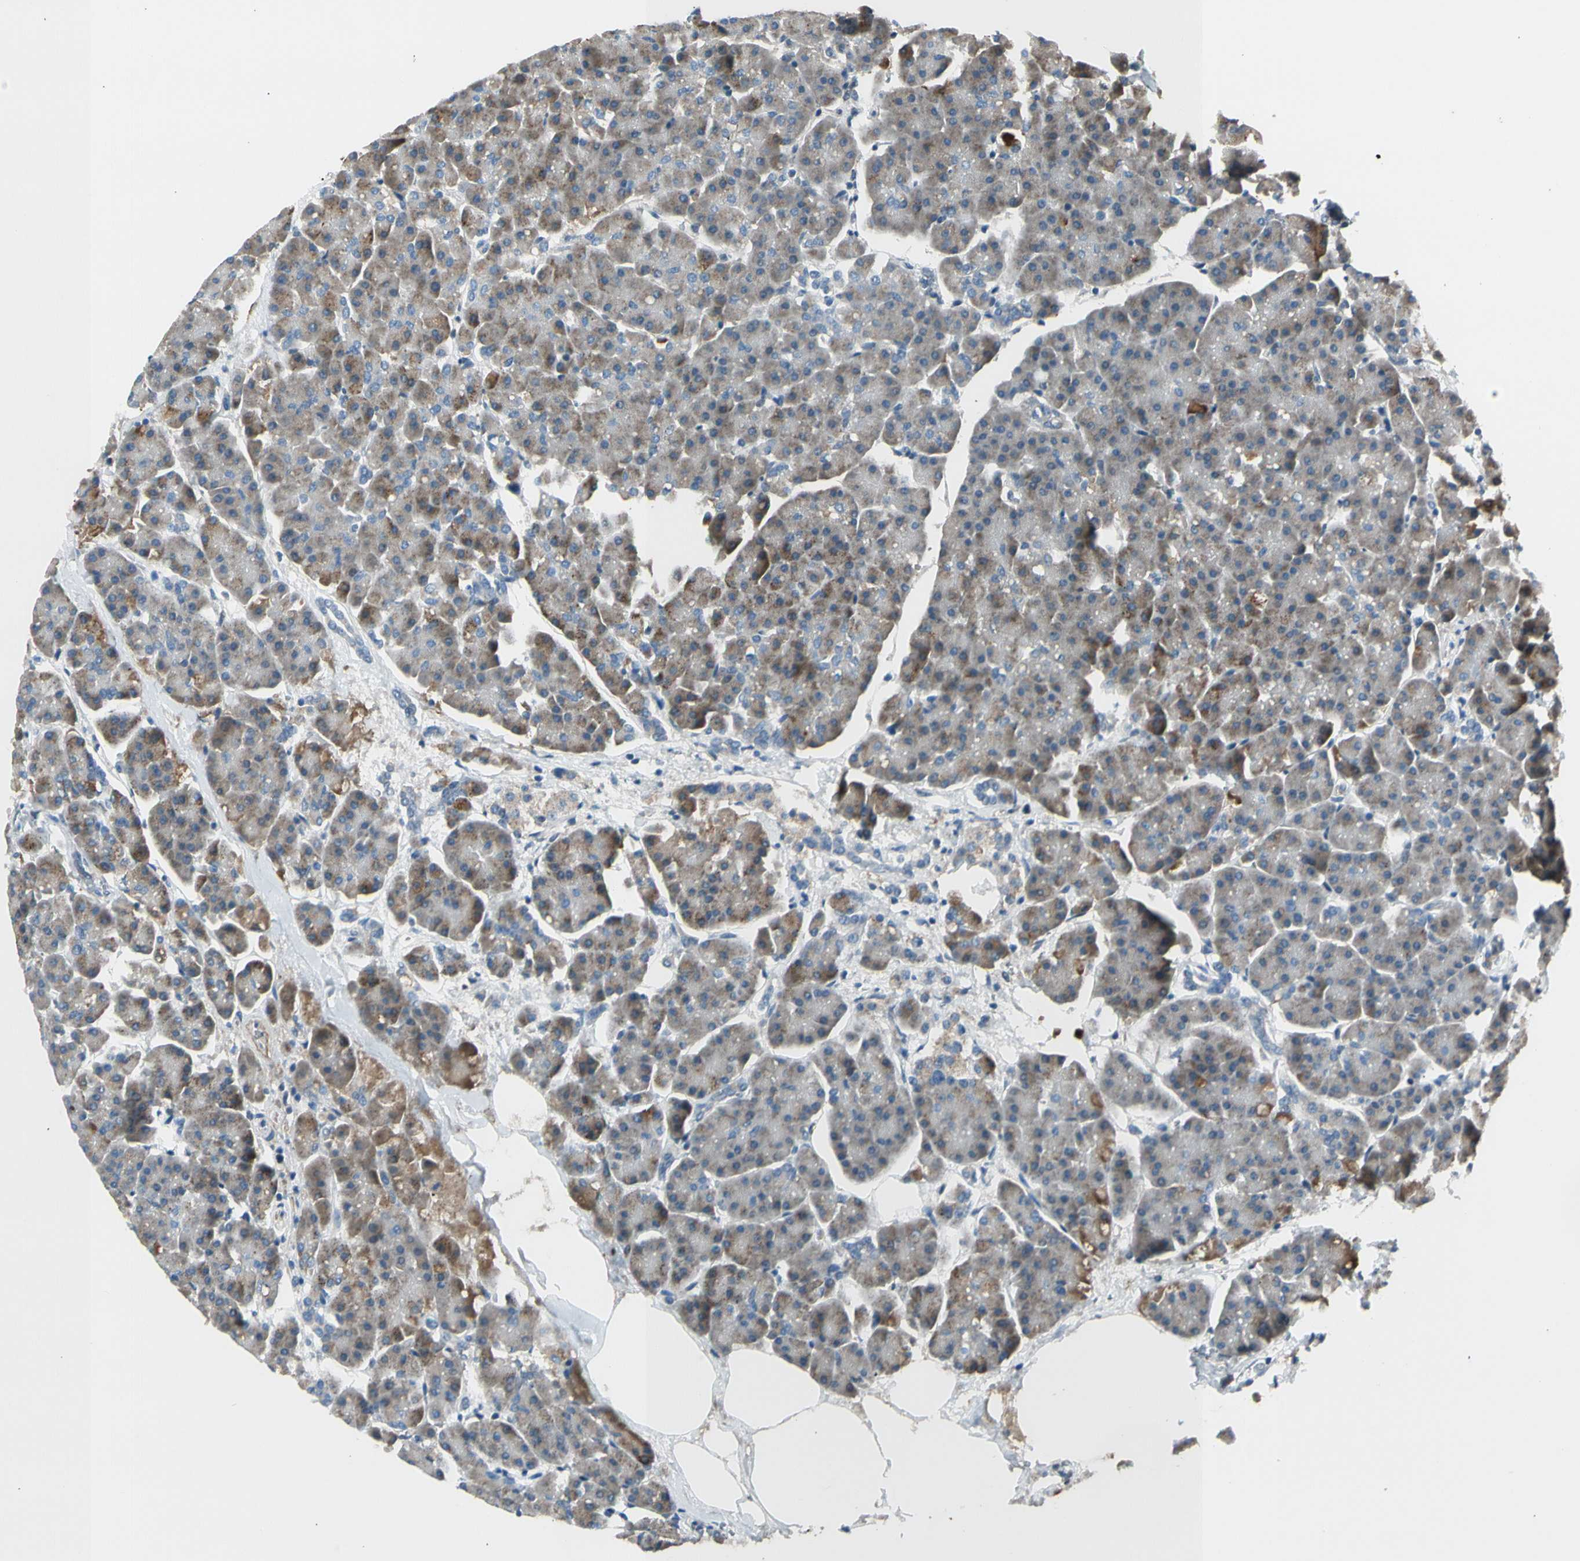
{"staining": {"intensity": "moderate", "quantity": ">75%", "location": "cytoplasmic/membranous"}, "tissue": "pancreas", "cell_type": "Exocrine glandular cells", "image_type": "normal", "snomed": [{"axis": "morphology", "description": "Normal tissue, NOS"}, {"axis": "topography", "description": "Pancreas"}], "caption": "Immunohistochemistry (IHC) photomicrograph of normal pancreas: pancreas stained using immunohistochemistry displays medium levels of moderate protein expression localized specifically in the cytoplasmic/membranous of exocrine glandular cells, appearing as a cytoplasmic/membranous brown color.", "gene": "NPHP3", "patient": {"sex": "female", "age": 70}}